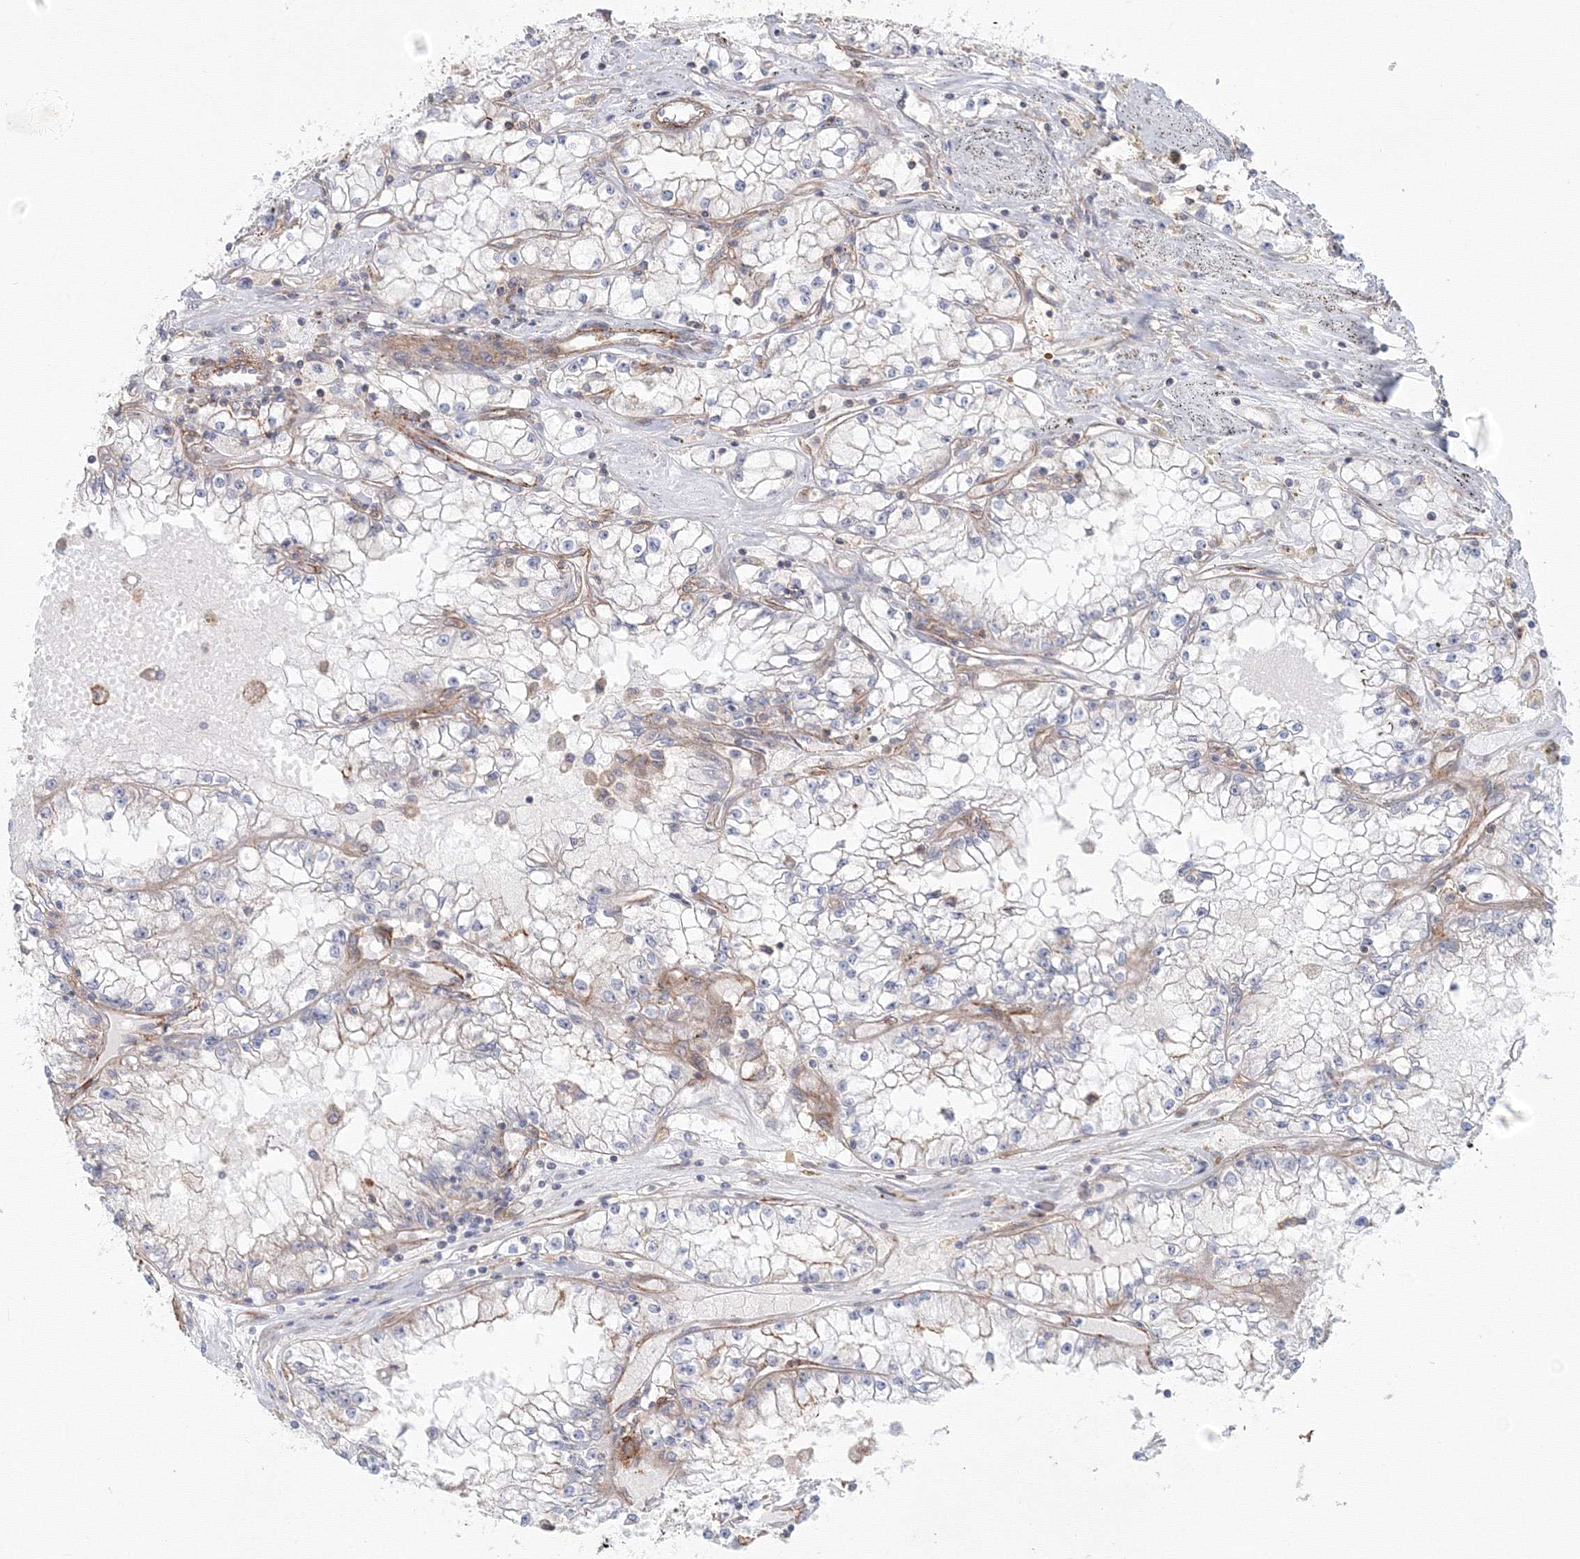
{"staining": {"intensity": "negative", "quantity": "none", "location": "none"}, "tissue": "renal cancer", "cell_type": "Tumor cells", "image_type": "cancer", "snomed": [{"axis": "morphology", "description": "Adenocarcinoma, NOS"}, {"axis": "topography", "description": "Kidney"}], "caption": "High magnification brightfield microscopy of adenocarcinoma (renal) stained with DAB (brown) and counterstained with hematoxylin (blue): tumor cells show no significant positivity.", "gene": "SH3PXD2A", "patient": {"sex": "male", "age": 56}}